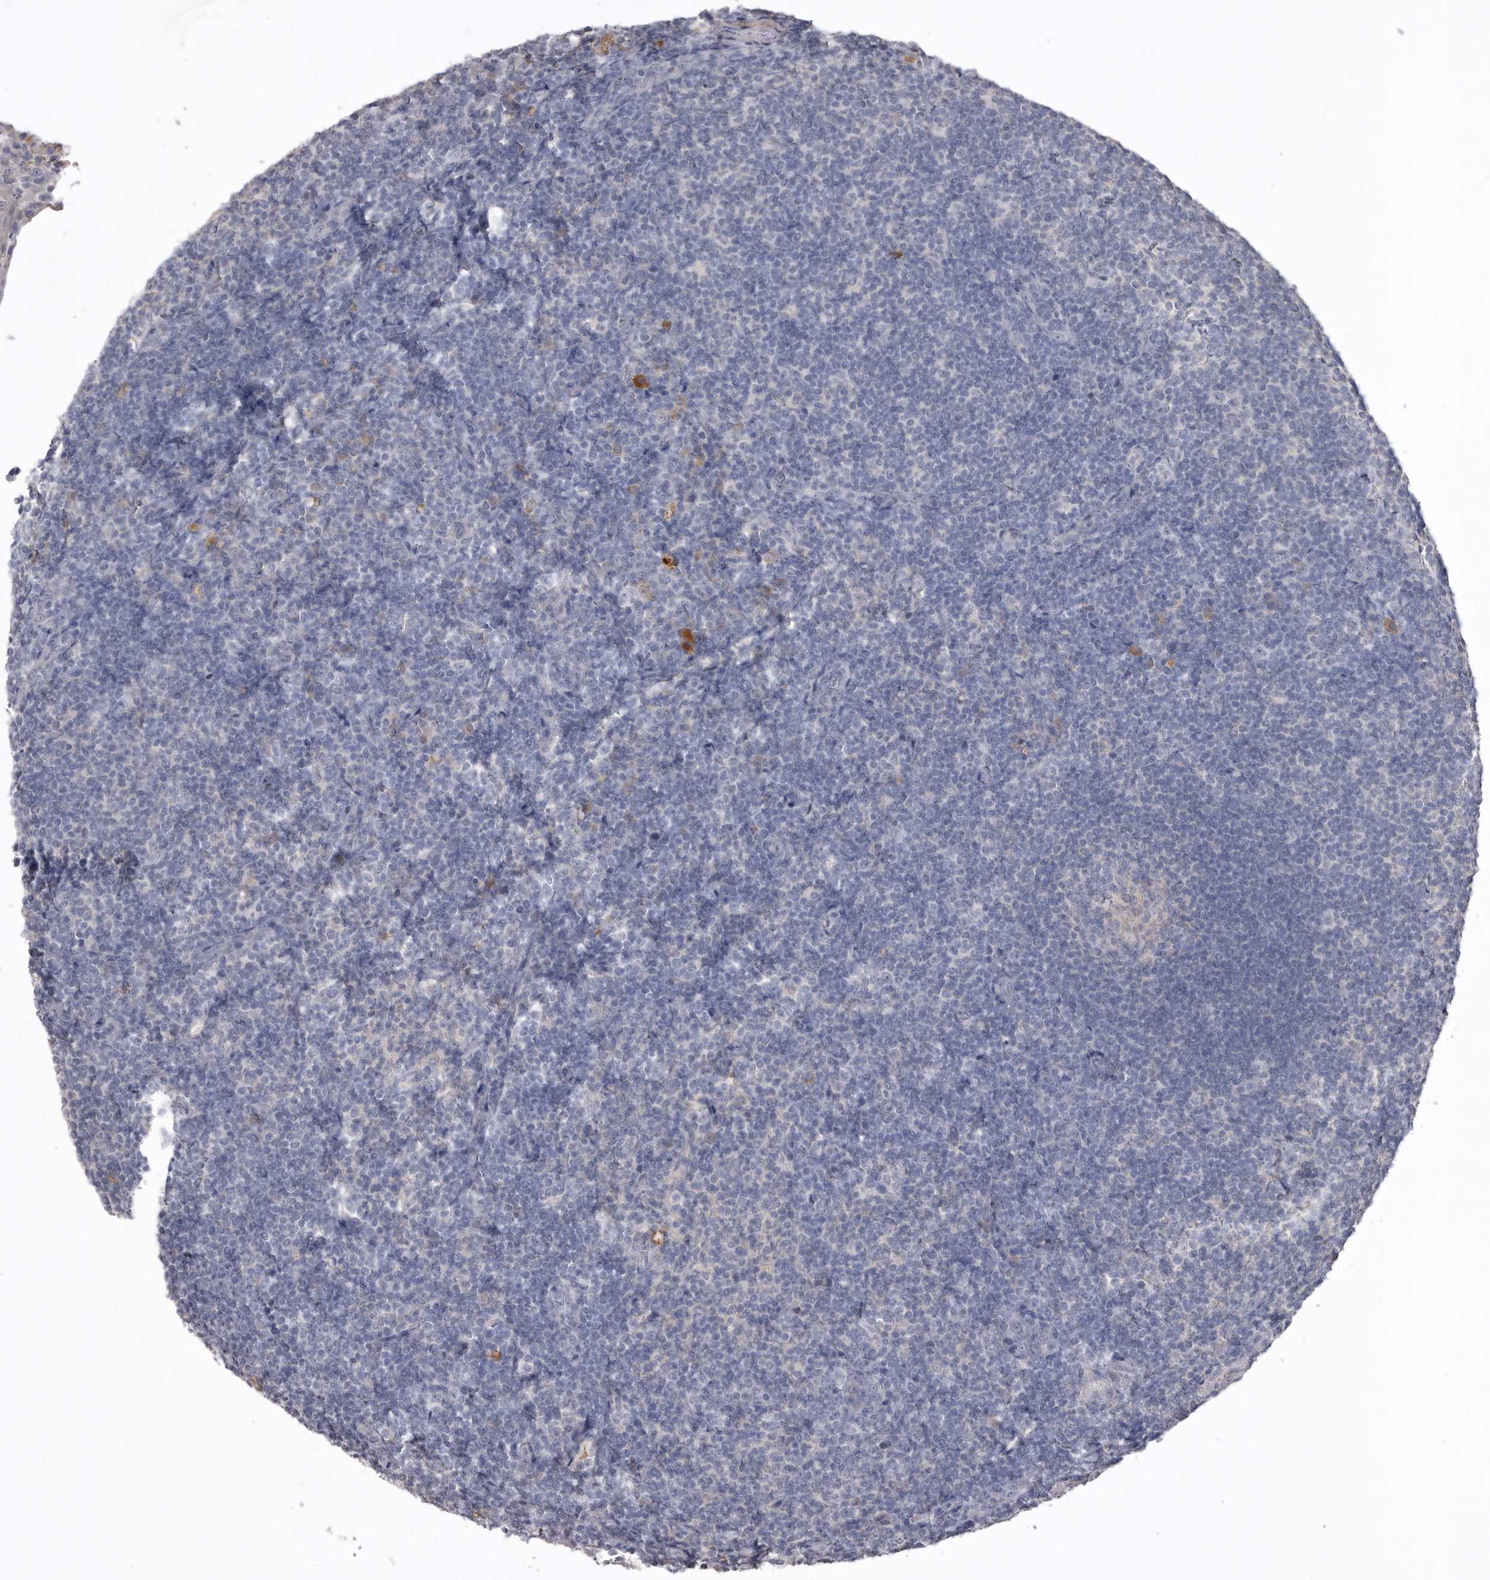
{"staining": {"intensity": "negative", "quantity": "none", "location": "none"}, "tissue": "tonsil", "cell_type": "Germinal center cells", "image_type": "normal", "snomed": [{"axis": "morphology", "description": "Normal tissue, NOS"}, {"axis": "topography", "description": "Tonsil"}], "caption": "This is an IHC histopathology image of normal human tonsil. There is no staining in germinal center cells.", "gene": "AHSG", "patient": {"sex": "male", "age": 37}}